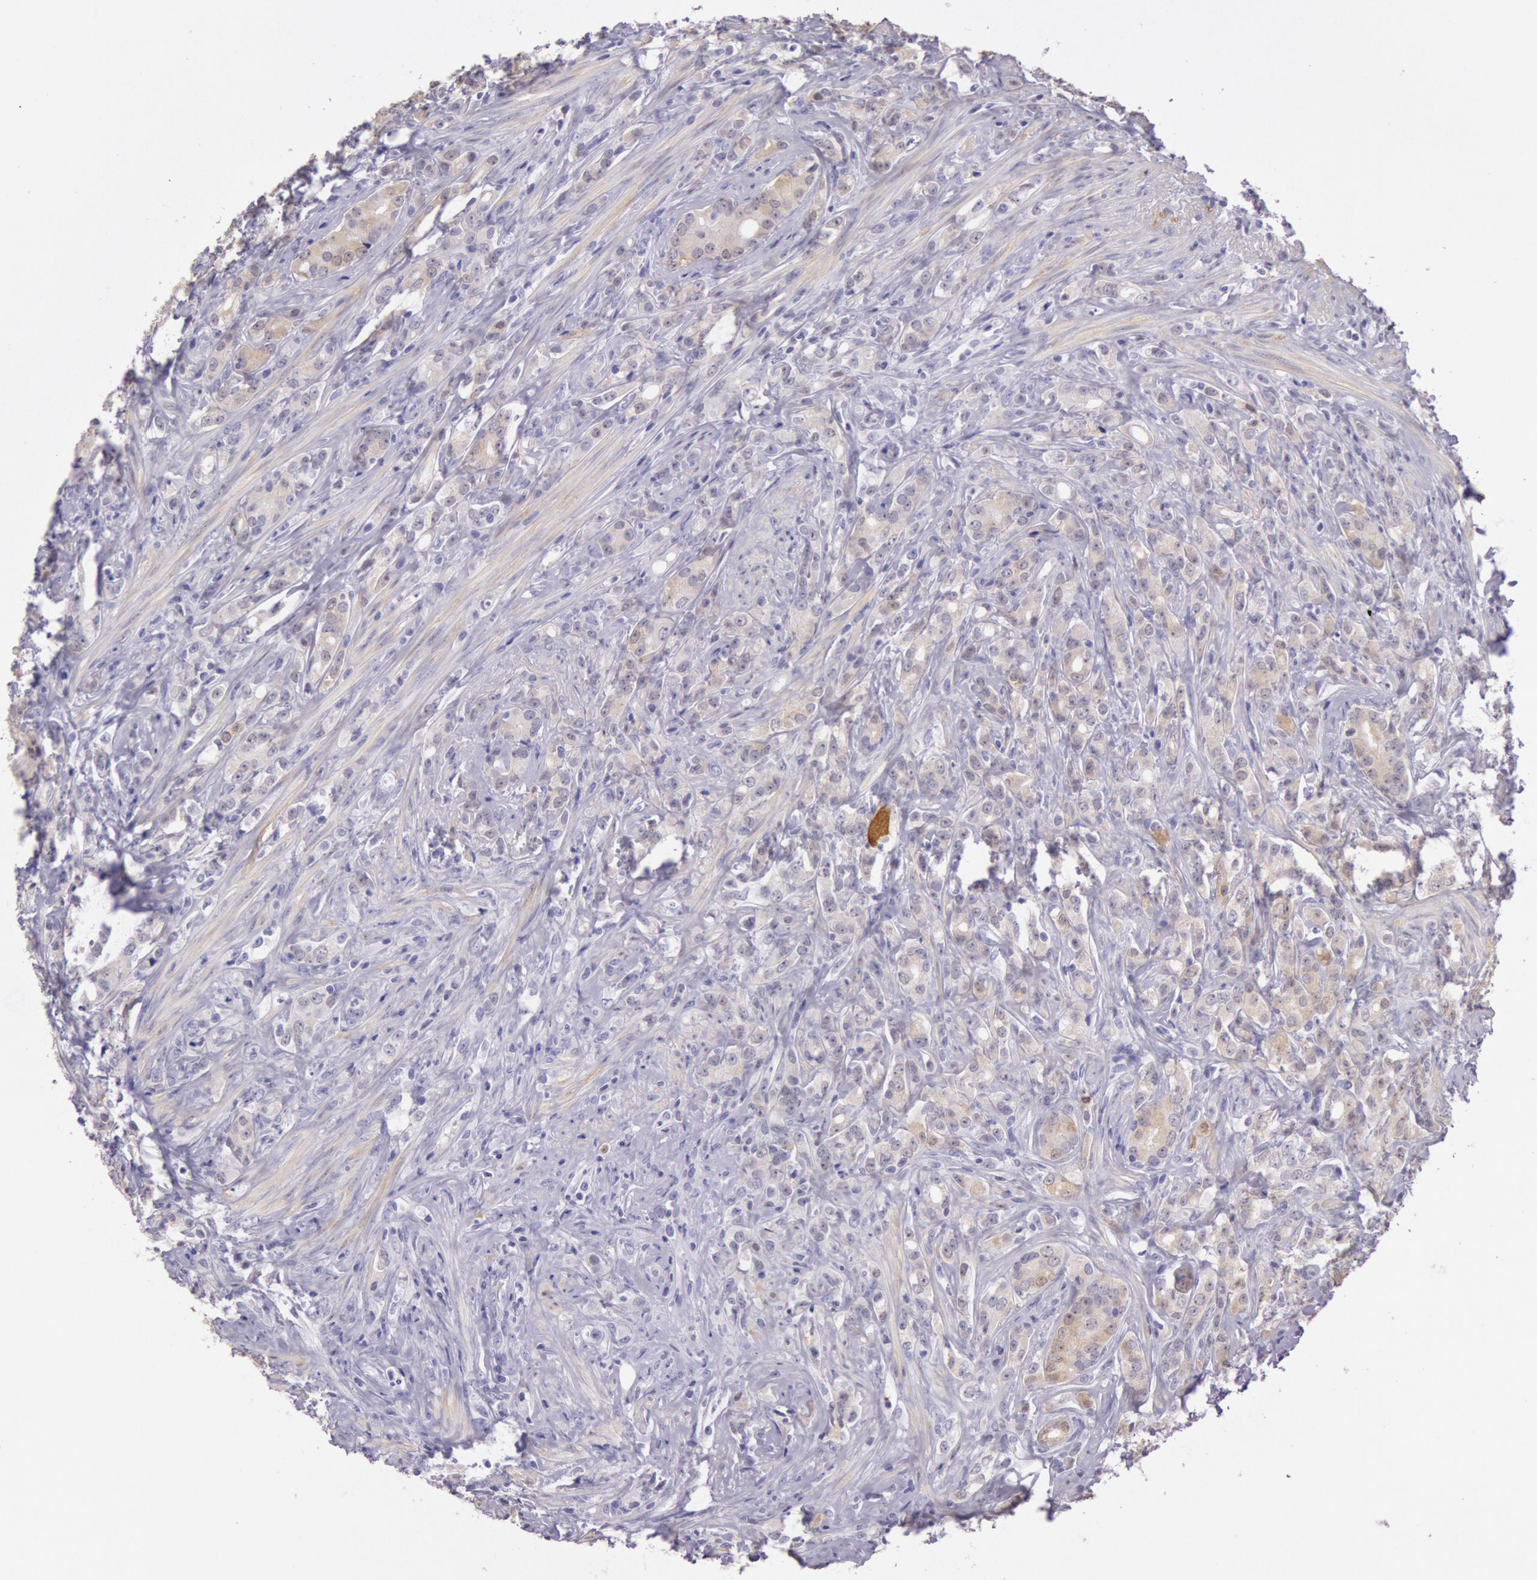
{"staining": {"intensity": "weak", "quantity": "<25%", "location": "cytoplasmic/membranous"}, "tissue": "prostate cancer", "cell_type": "Tumor cells", "image_type": "cancer", "snomed": [{"axis": "morphology", "description": "Adenocarcinoma, Medium grade"}, {"axis": "topography", "description": "Prostate"}], "caption": "Prostate cancer (adenocarcinoma (medium-grade)) was stained to show a protein in brown. There is no significant expression in tumor cells.", "gene": "CKB", "patient": {"sex": "male", "age": 59}}